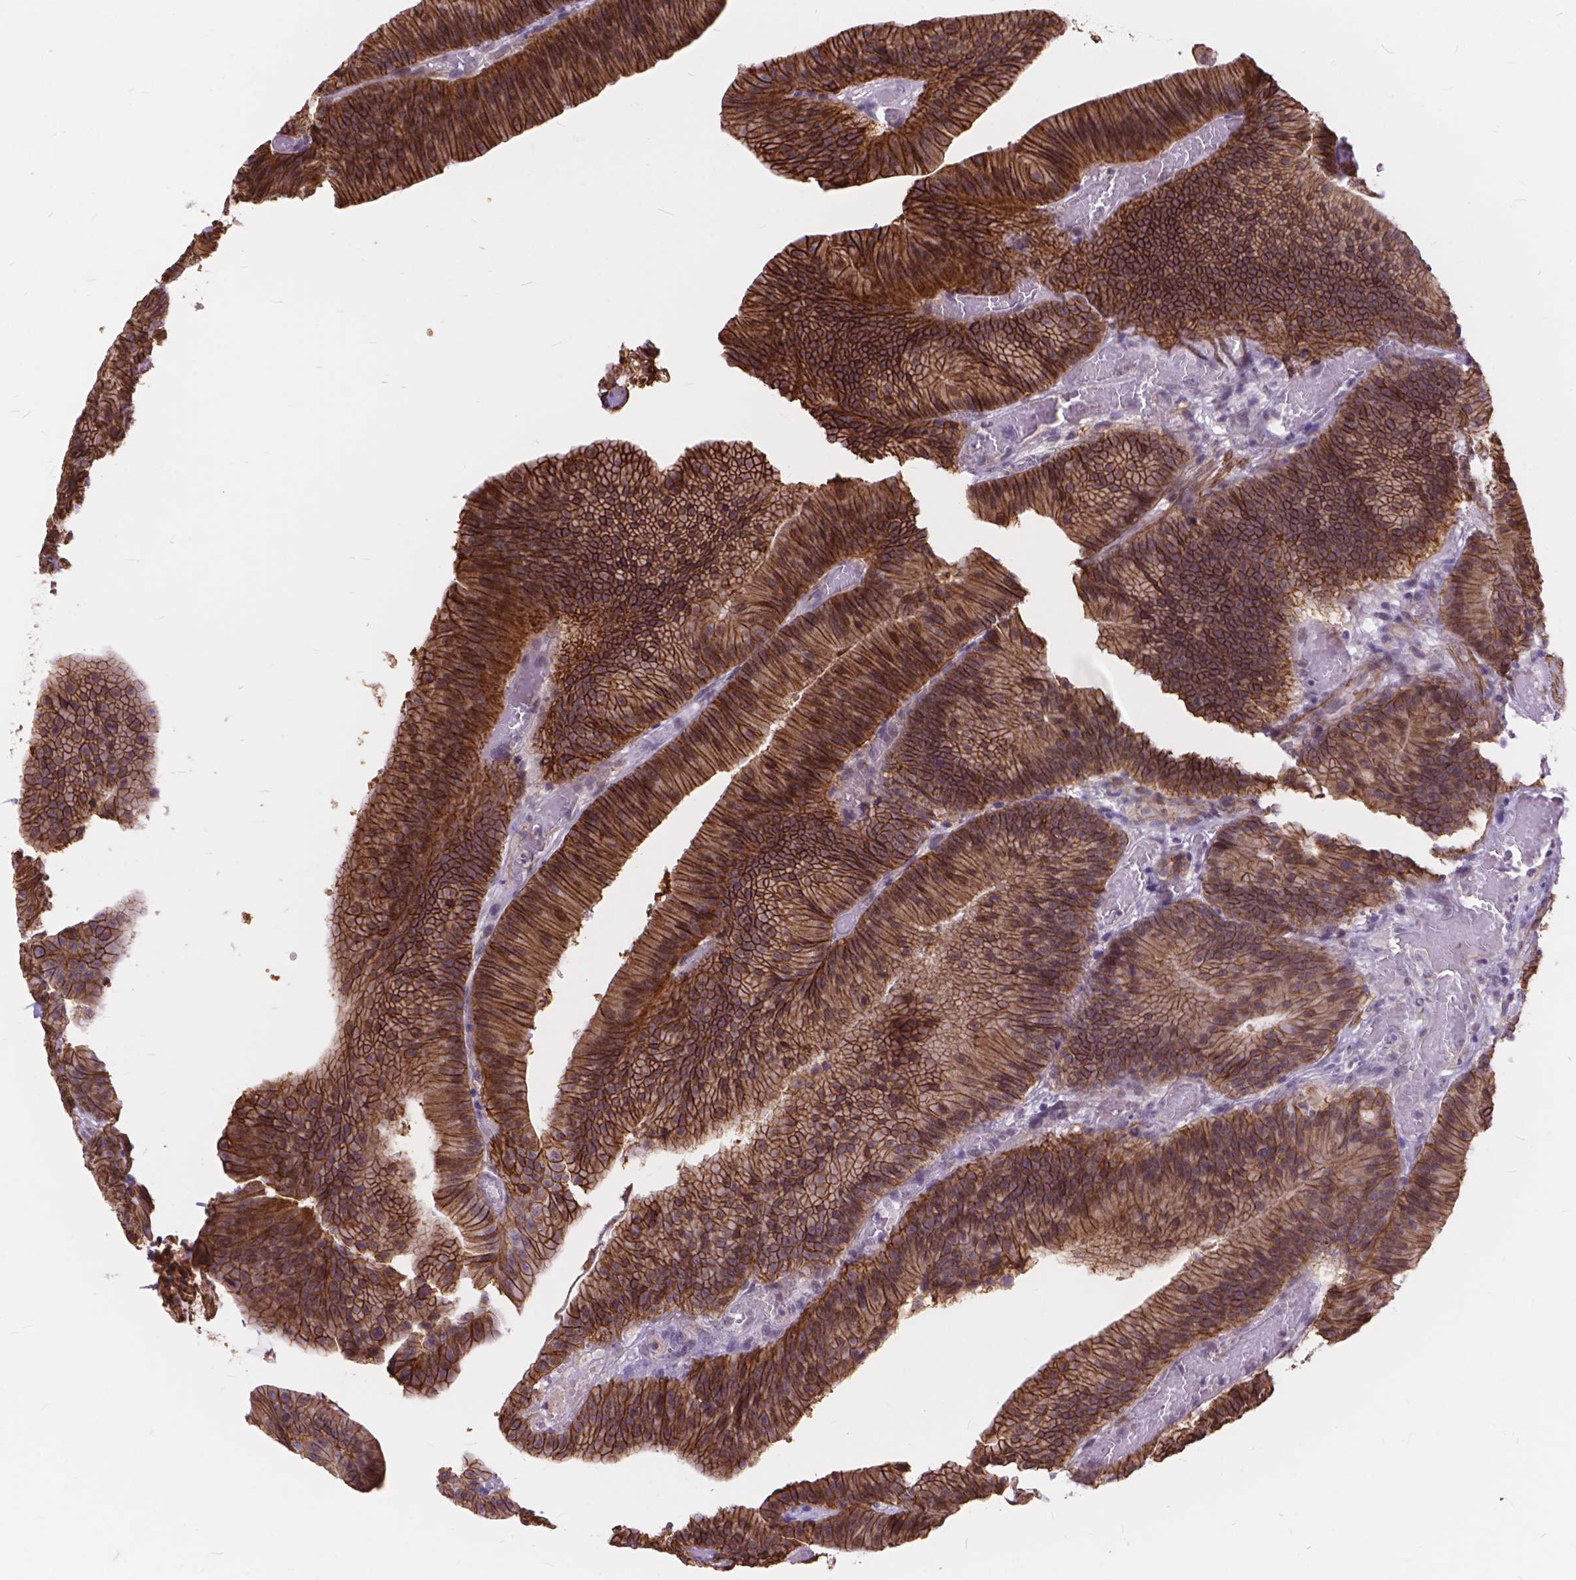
{"staining": {"intensity": "strong", "quantity": ">75%", "location": "cytoplasmic/membranous"}, "tissue": "colorectal cancer", "cell_type": "Tumor cells", "image_type": "cancer", "snomed": [{"axis": "morphology", "description": "Adenocarcinoma, NOS"}, {"axis": "topography", "description": "Colon"}], "caption": "This is a micrograph of immunohistochemistry (IHC) staining of colorectal adenocarcinoma, which shows strong positivity in the cytoplasmic/membranous of tumor cells.", "gene": "MAN2C1", "patient": {"sex": "female", "age": 78}}